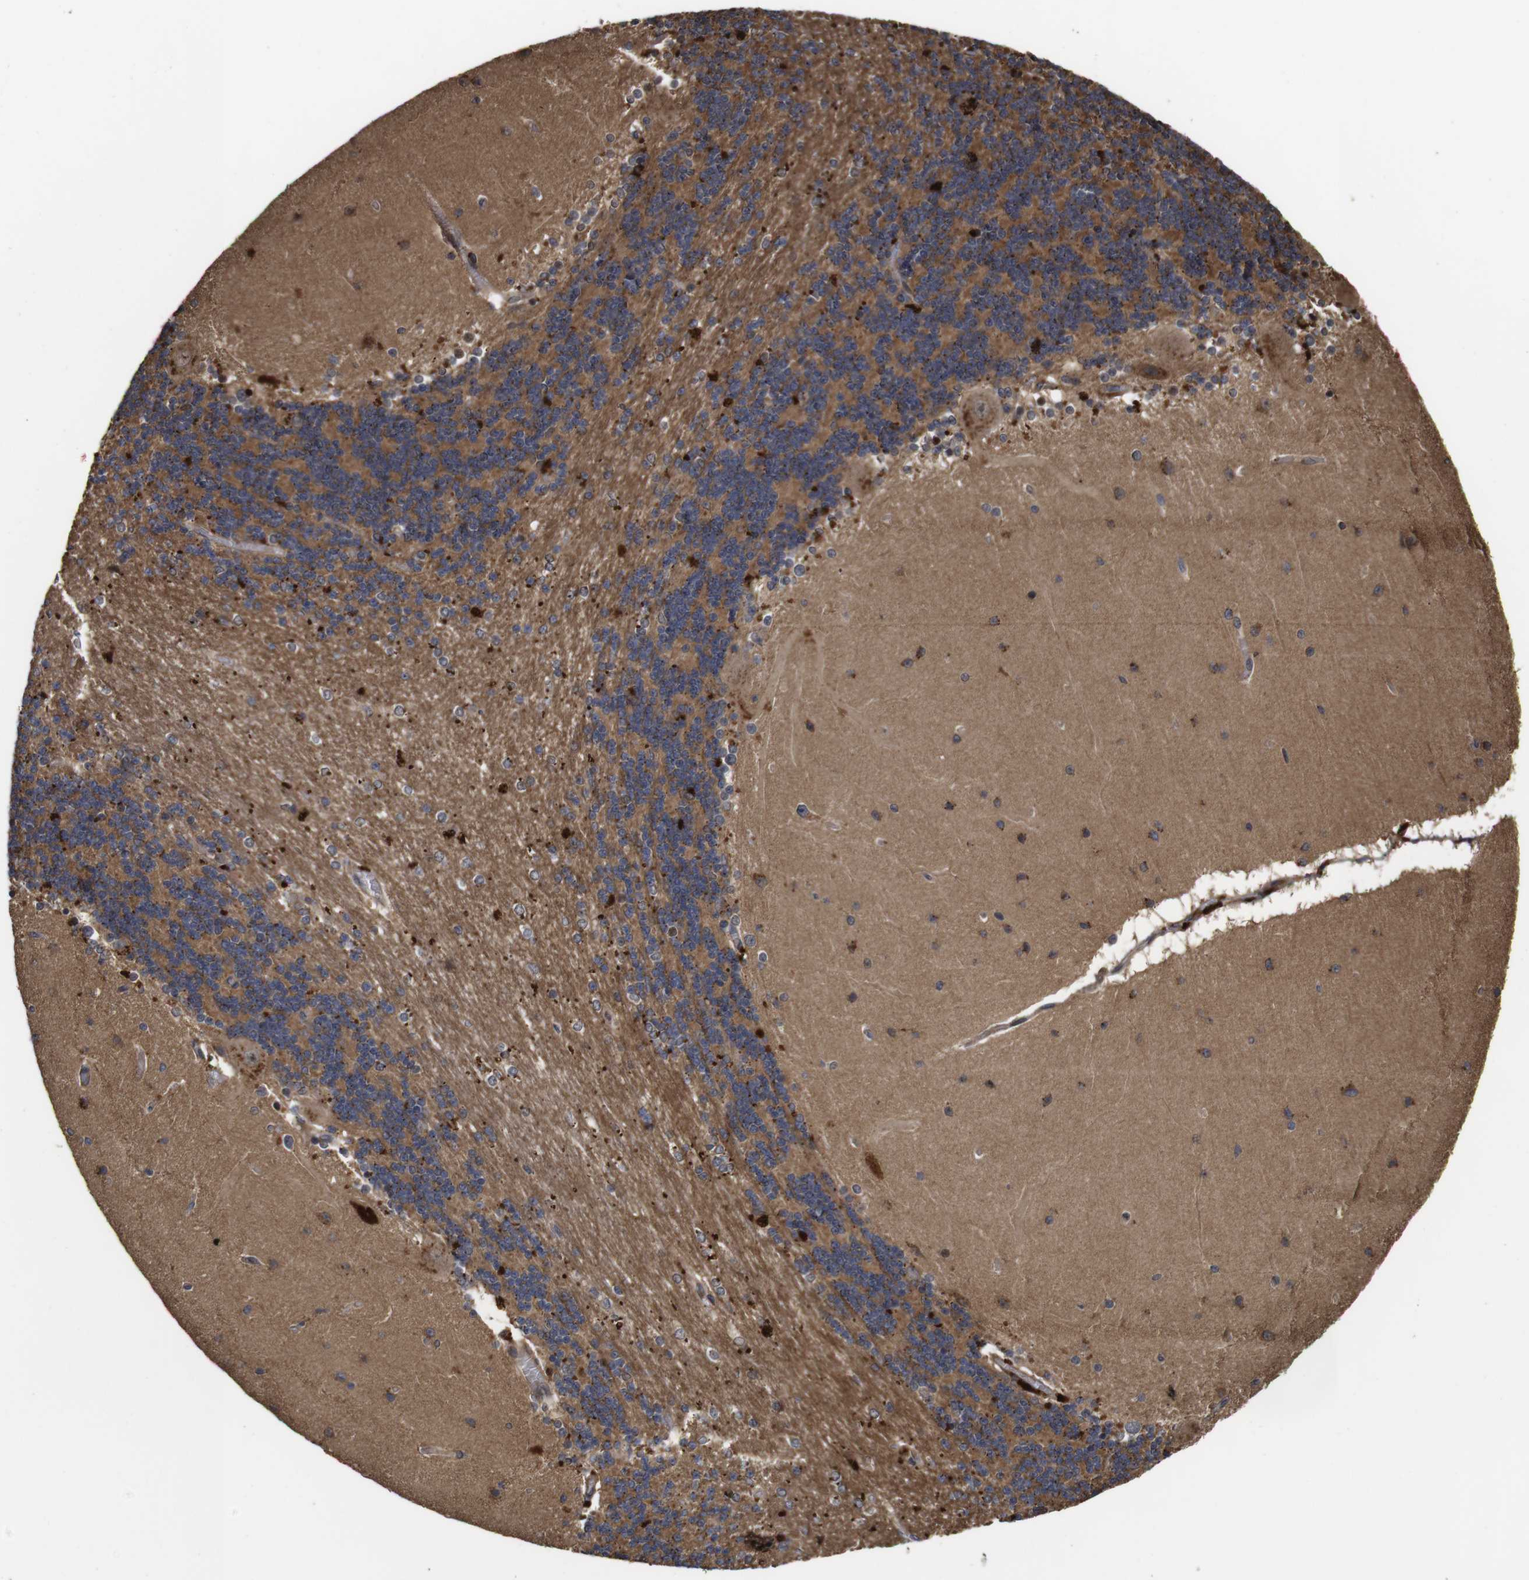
{"staining": {"intensity": "moderate", "quantity": ">75%", "location": "cytoplasmic/membranous"}, "tissue": "cerebellum", "cell_type": "Cells in granular layer", "image_type": "normal", "snomed": [{"axis": "morphology", "description": "Normal tissue, NOS"}, {"axis": "topography", "description": "Cerebellum"}], "caption": "Cerebellum was stained to show a protein in brown. There is medium levels of moderate cytoplasmic/membranous staining in approximately >75% of cells in granular layer.", "gene": "PTPN14", "patient": {"sex": "female", "age": 54}}